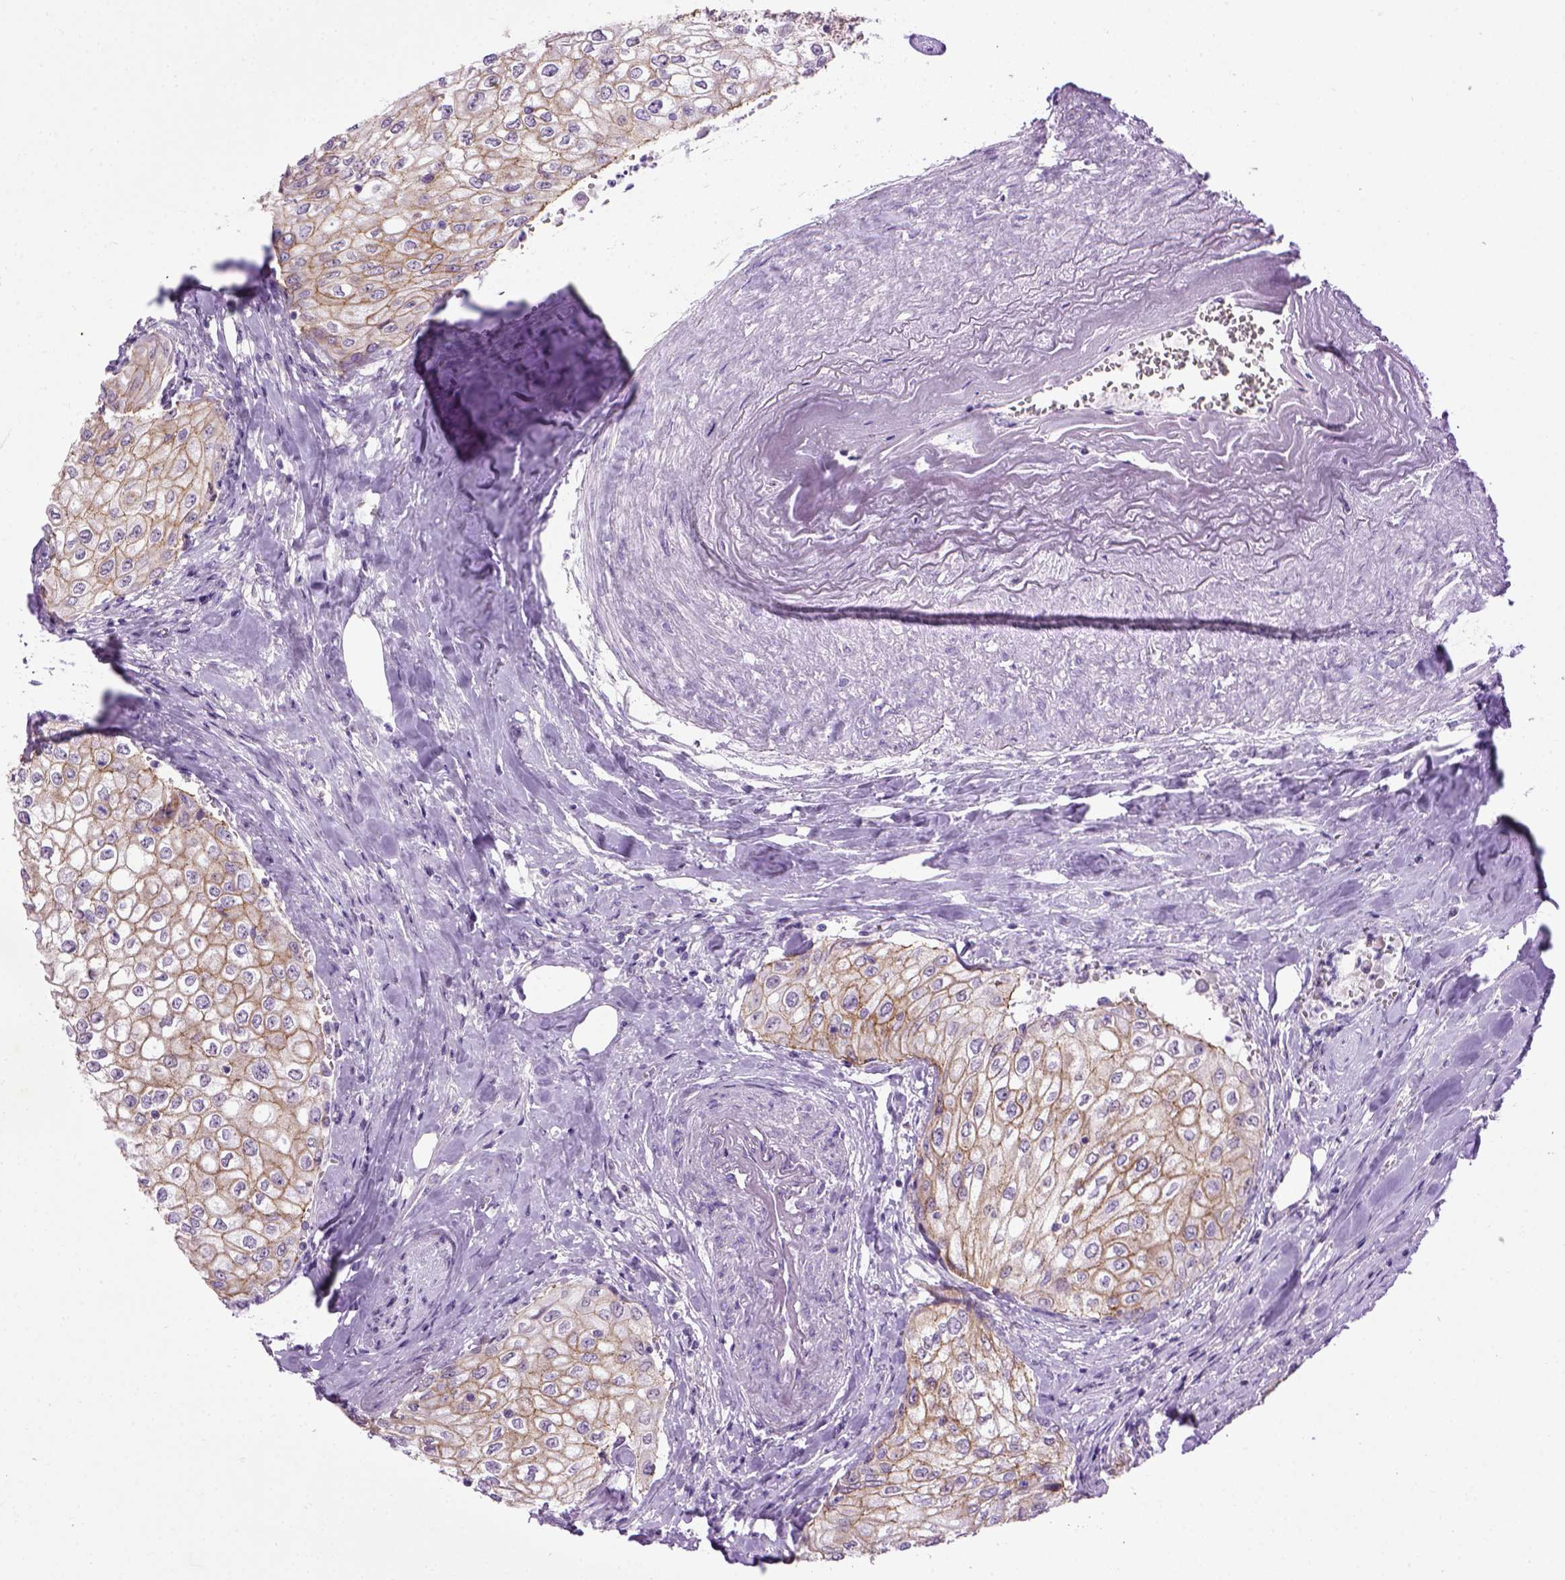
{"staining": {"intensity": "moderate", "quantity": ">75%", "location": "cytoplasmic/membranous"}, "tissue": "urothelial cancer", "cell_type": "Tumor cells", "image_type": "cancer", "snomed": [{"axis": "morphology", "description": "Urothelial carcinoma, High grade"}, {"axis": "topography", "description": "Urinary bladder"}], "caption": "Protein positivity by immunohistochemistry demonstrates moderate cytoplasmic/membranous expression in about >75% of tumor cells in urothelial cancer. (Brightfield microscopy of DAB IHC at high magnification).", "gene": "CDH1", "patient": {"sex": "male", "age": 62}}